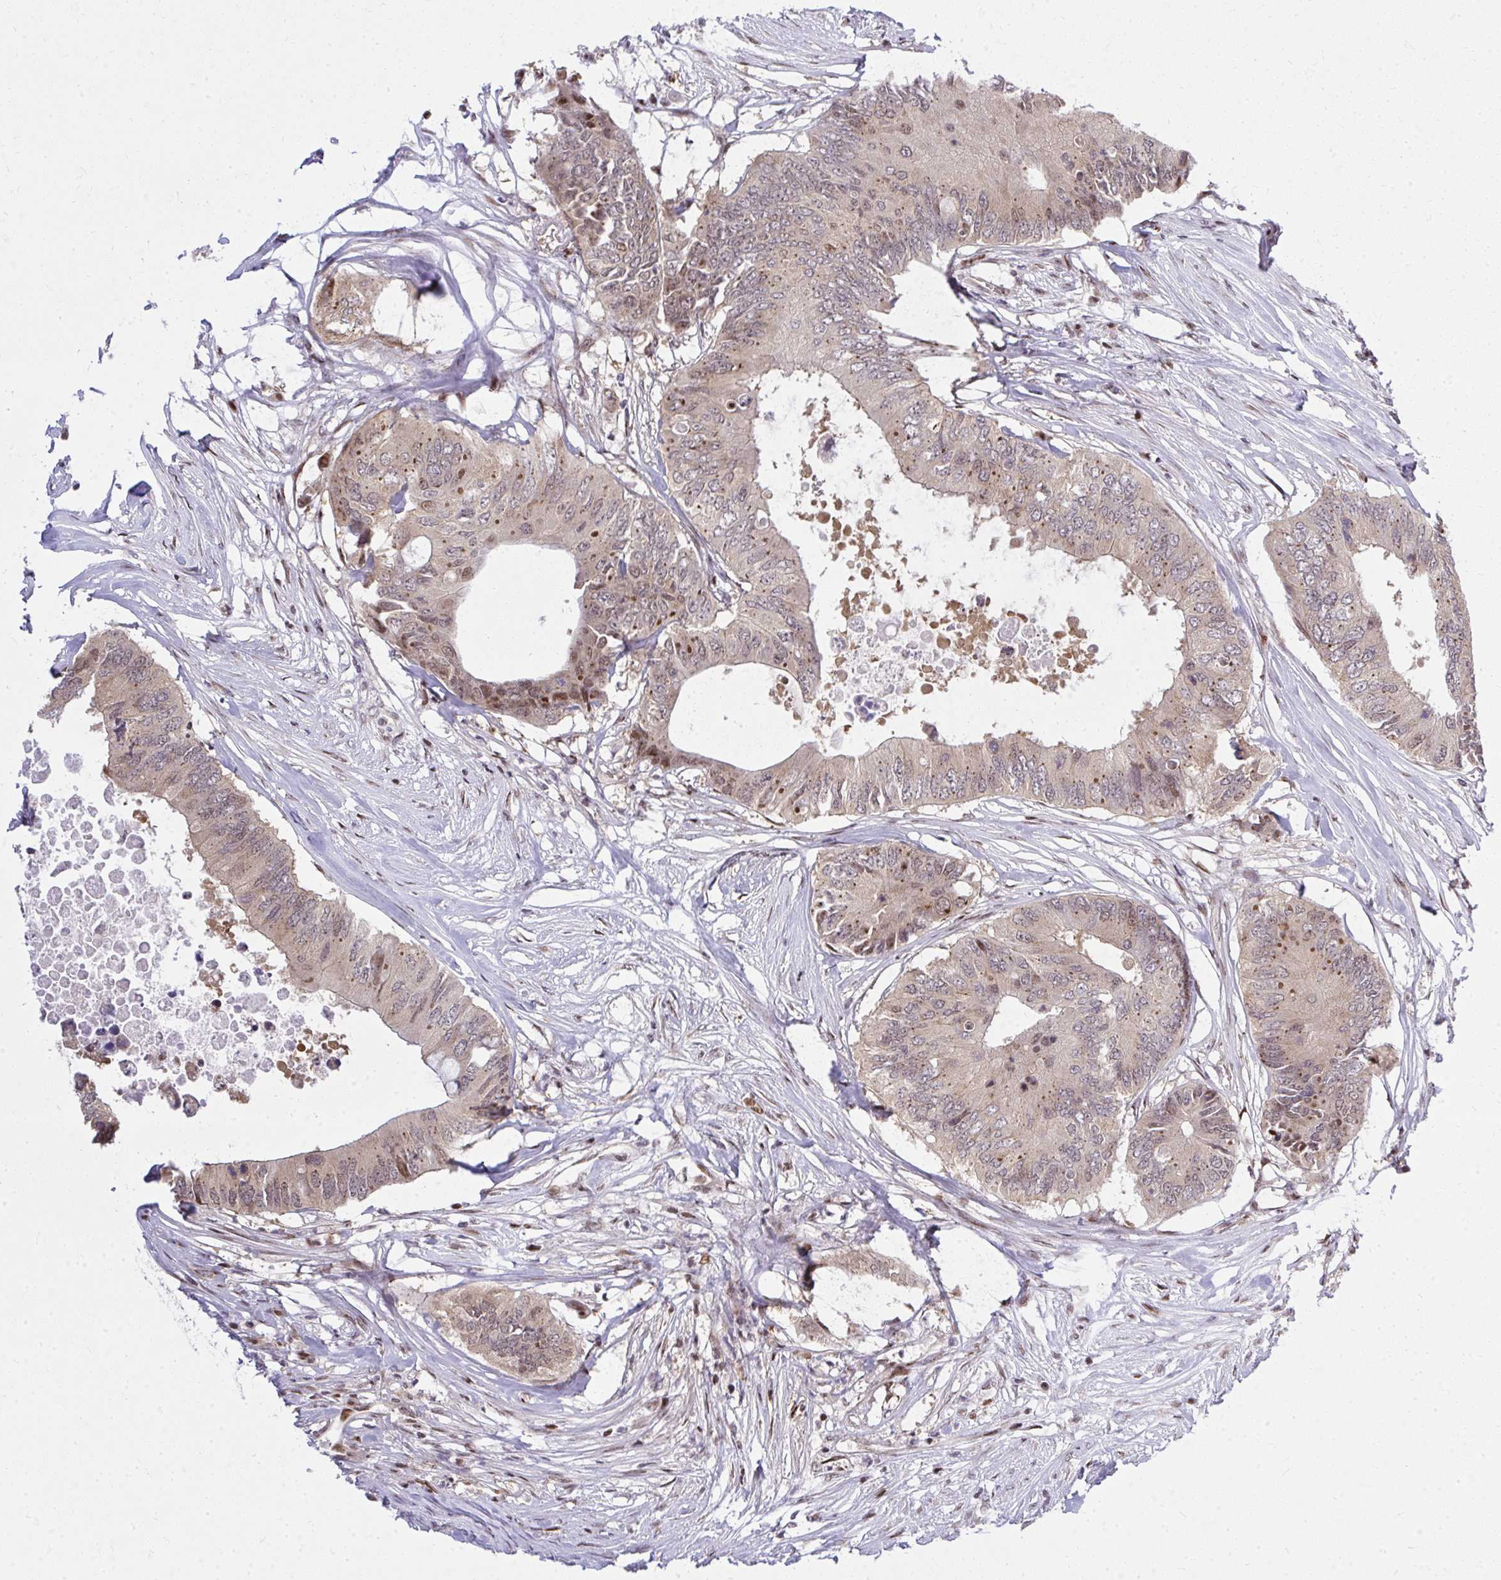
{"staining": {"intensity": "moderate", "quantity": "25%-75%", "location": "cytoplasmic/membranous,nuclear"}, "tissue": "colorectal cancer", "cell_type": "Tumor cells", "image_type": "cancer", "snomed": [{"axis": "morphology", "description": "Adenocarcinoma, NOS"}, {"axis": "topography", "description": "Colon"}], "caption": "There is medium levels of moderate cytoplasmic/membranous and nuclear staining in tumor cells of colorectal adenocarcinoma, as demonstrated by immunohistochemical staining (brown color).", "gene": "PIGY", "patient": {"sex": "male", "age": 71}}